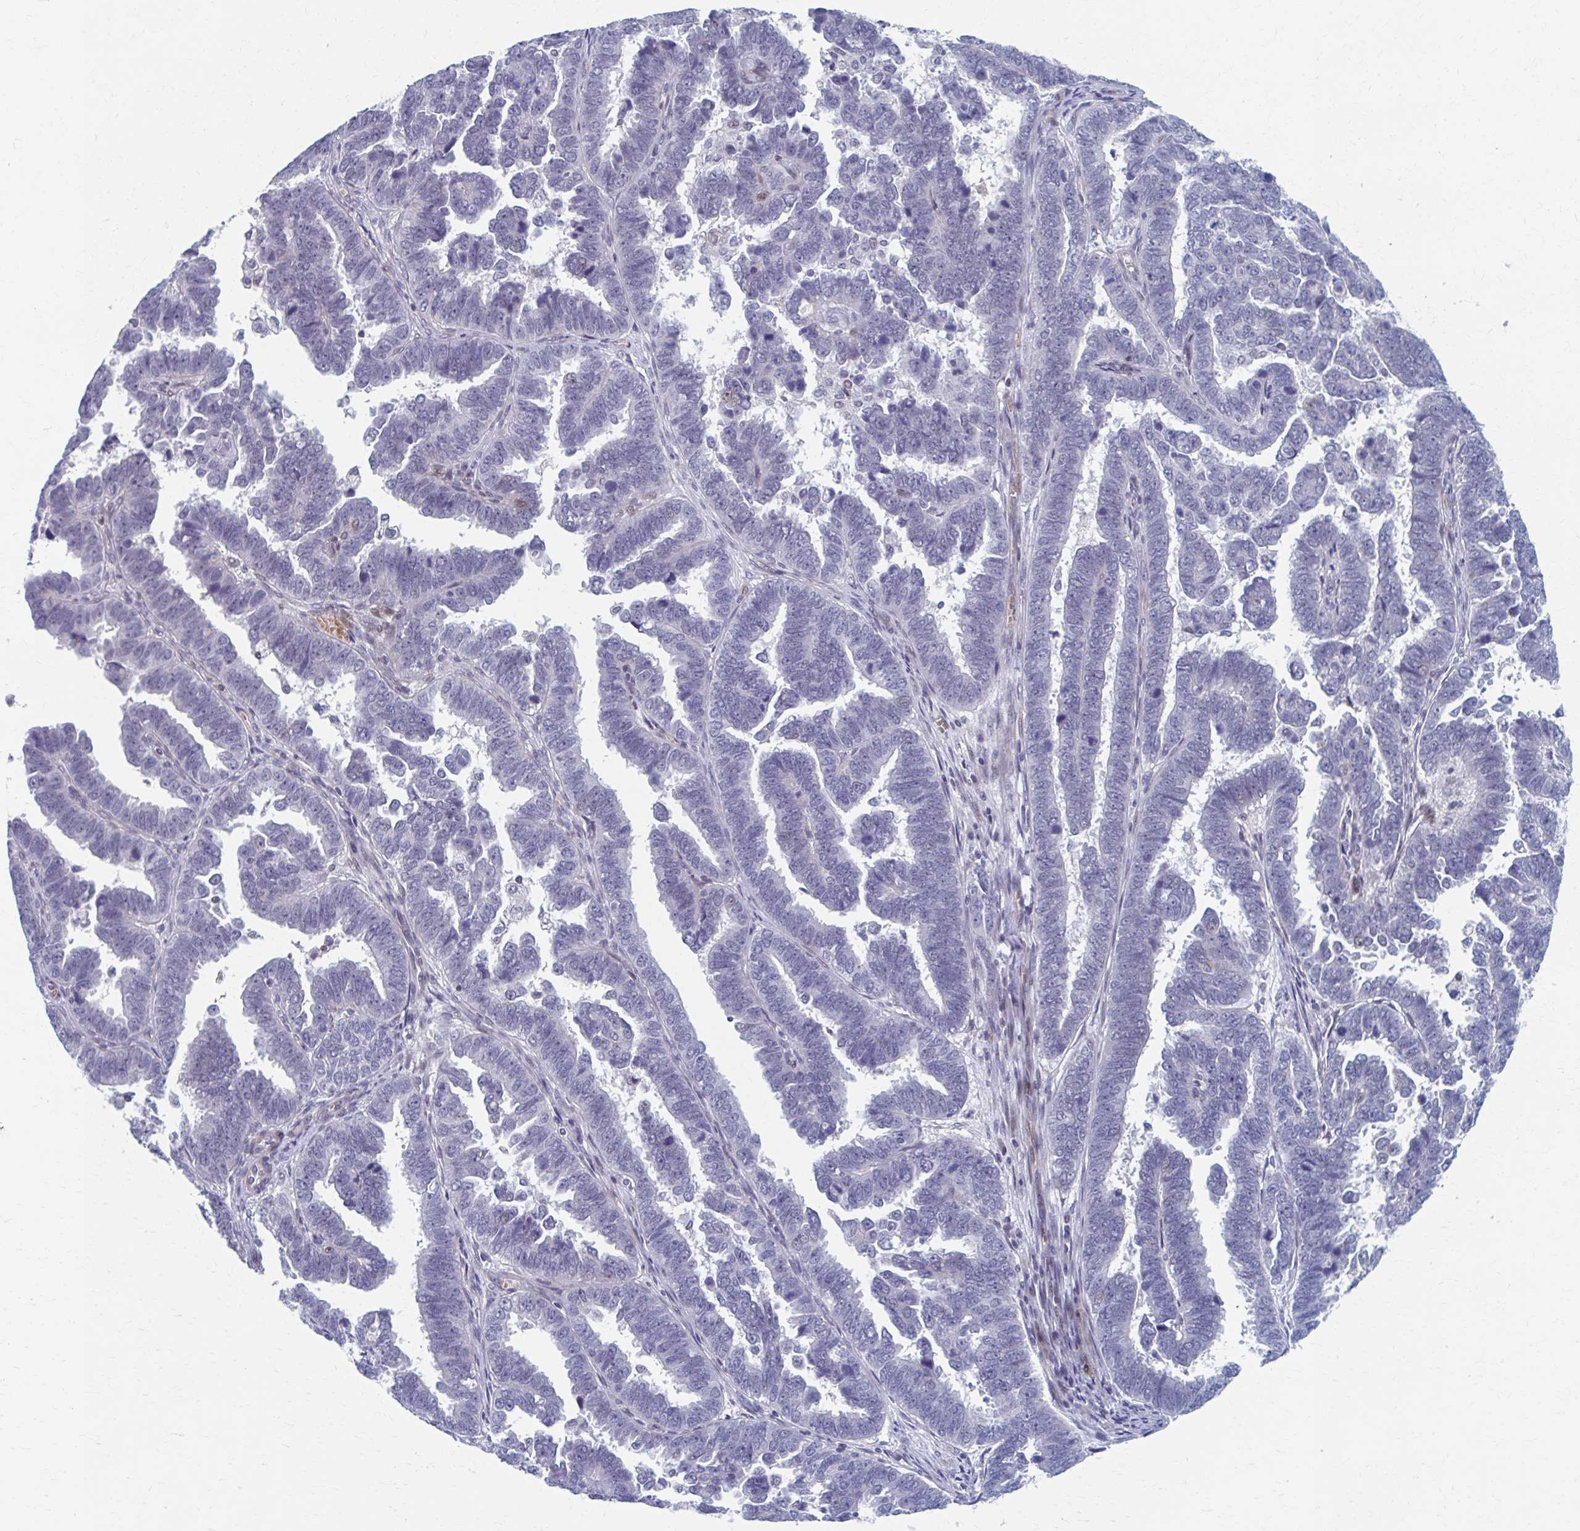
{"staining": {"intensity": "negative", "quantity": "none", "location": "none"}, "tissue": "endometrial cancer", "cell_type": "Tumor cells", "image_type": "cancer", "snomed": [{"axis": "morphology", "description": "Adenocarcinoma, NOS"}, {"axis": "topography", "description": "Endometrium"}], "caption": "A photomicrograph of human endometrial cancer is negative for staining in tumor cells. (DAB (3,3'-diaminobenzidine) immunohistochemistry (IHC), high magnification).", "gene": "ABHD16B", "patient": {"sex": "female", "age": 75}}